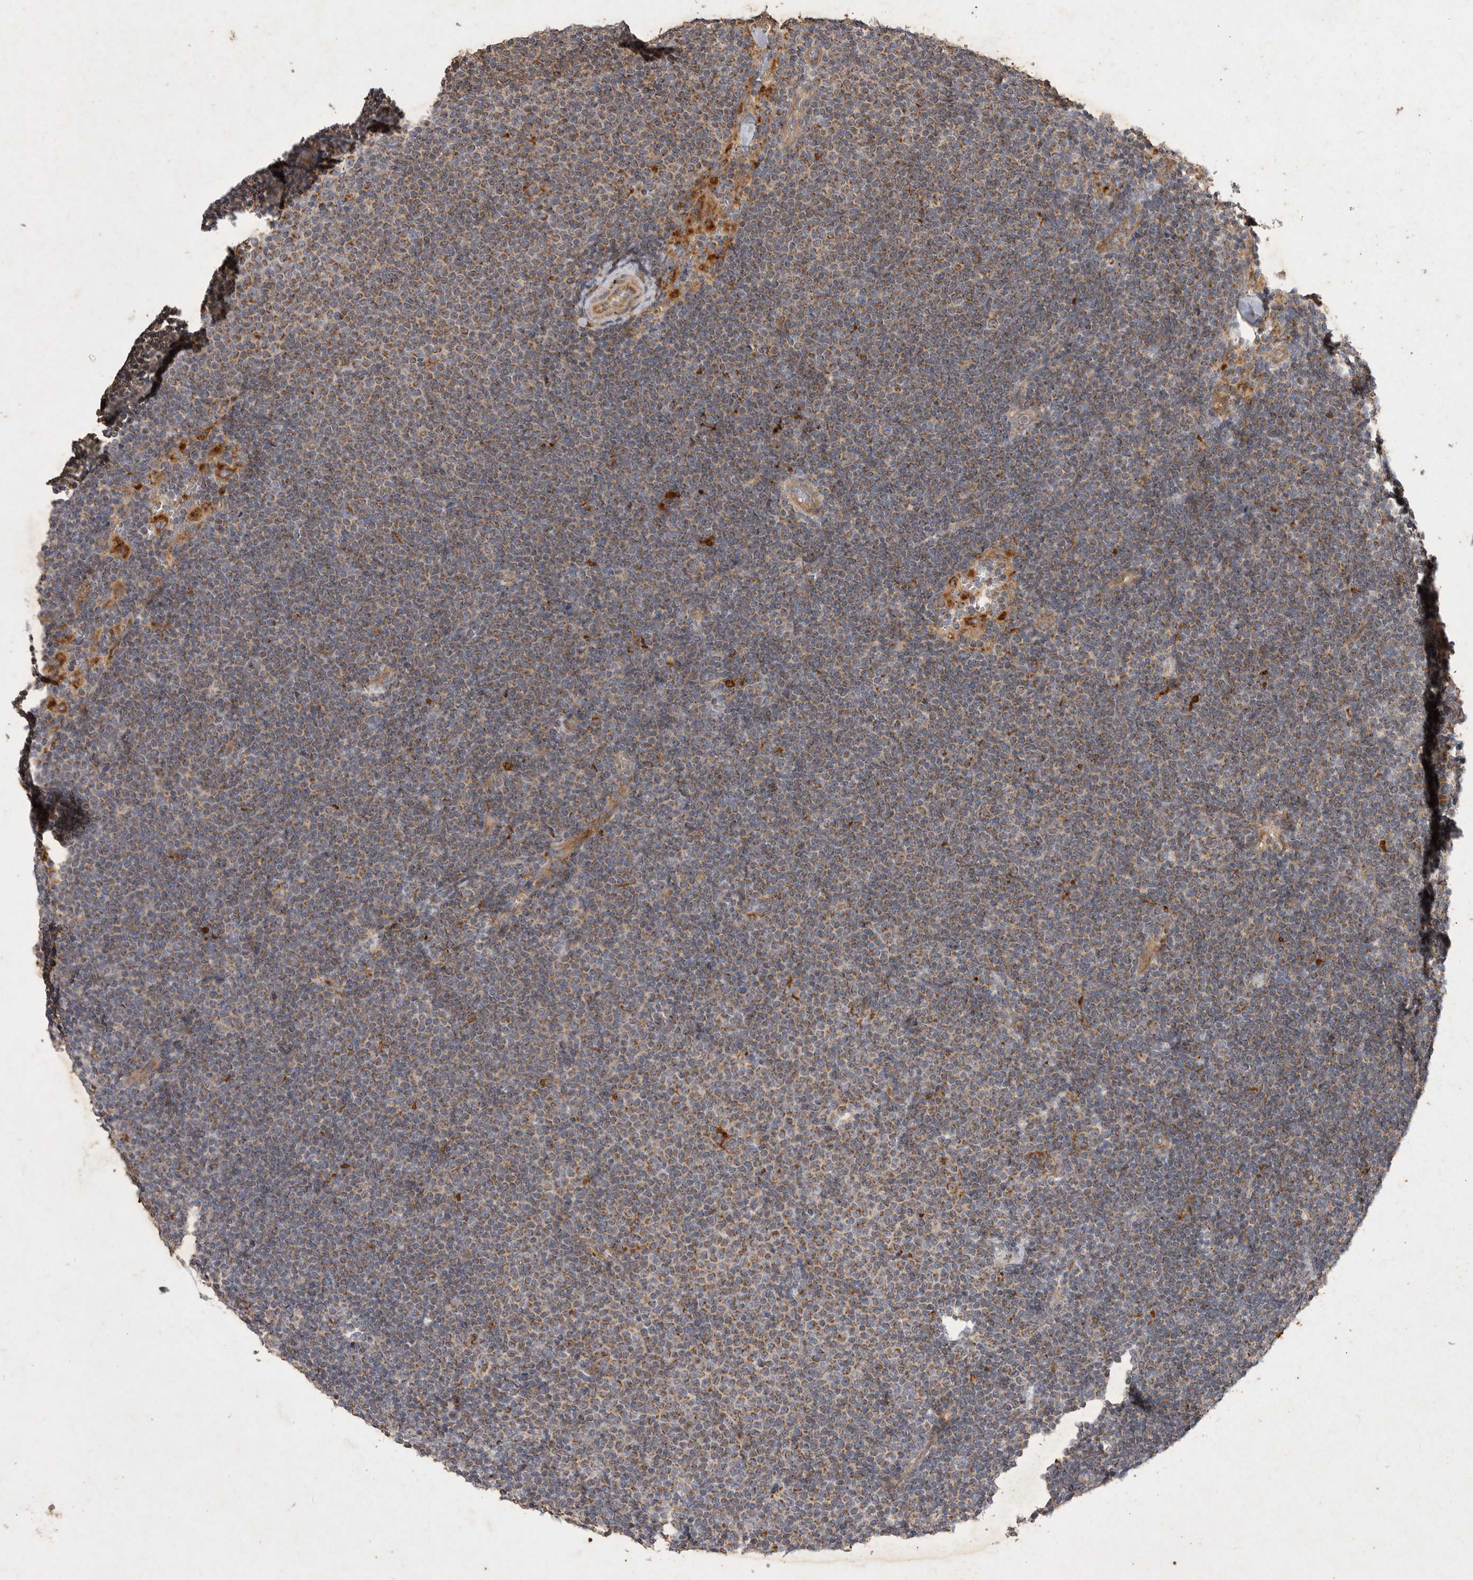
{"staining": {"intensity": "moderate", "quantity": ">75%", "location": "cytoplasmic/membranous"}, "tissue": "lymphoma", "cell_type": "Tumor cells", "image_type": "cancer", "snomed": [{"axis": "morphology", "description": "Malignant lymphoma, non-Hodgkin's type, Low grade"}, {"axis": "topography", "description": "Lymph node"}], "caption": "A brown stain labels moderate cytoplasmic/membranous positivity of a protein in human low-grade malignant lymphoma, non-Hodgkin's type tumor cells.", "gene": "MRPL41", "patient": {"sex": "female", "age": 53}}